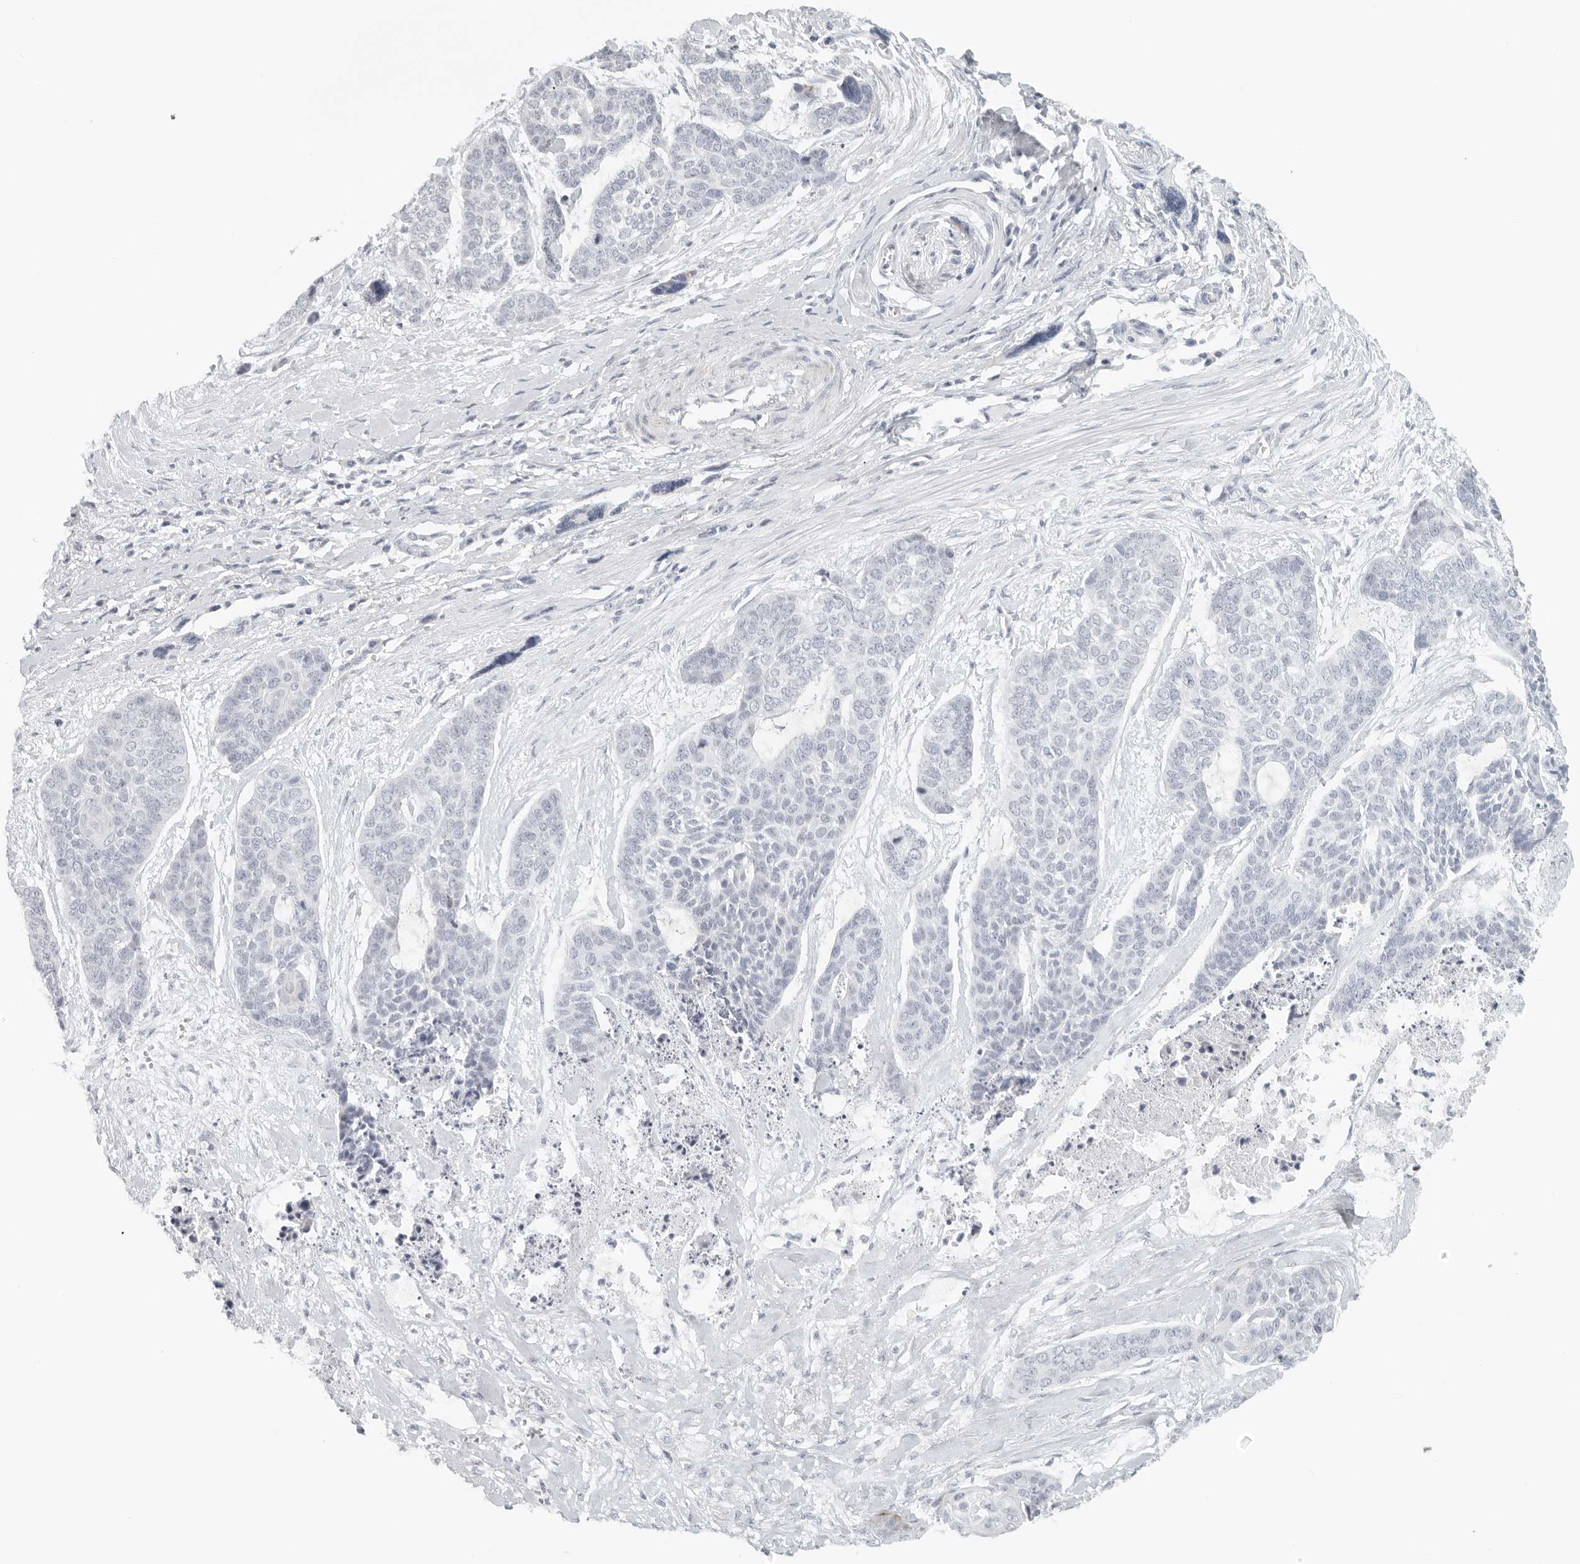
{"staining": {"intensity": "negative", "quantity": "none", "location": "none"}, "tissue": "skin cancer", "cell_type": "Tumor cells", "image_type": "cancer", "snomed": [{"axis": "morphology", "description": "Basal cell carcinoma"}, {"axis": "topography", "description": "Skin"}], "caption": "A photomicrograph of human skin cancer (basal cell carcinoma) is negative for staining in tumor cells.", "gene": "RPS6KC1", "patient": {"sex": "female", "age": 64}}